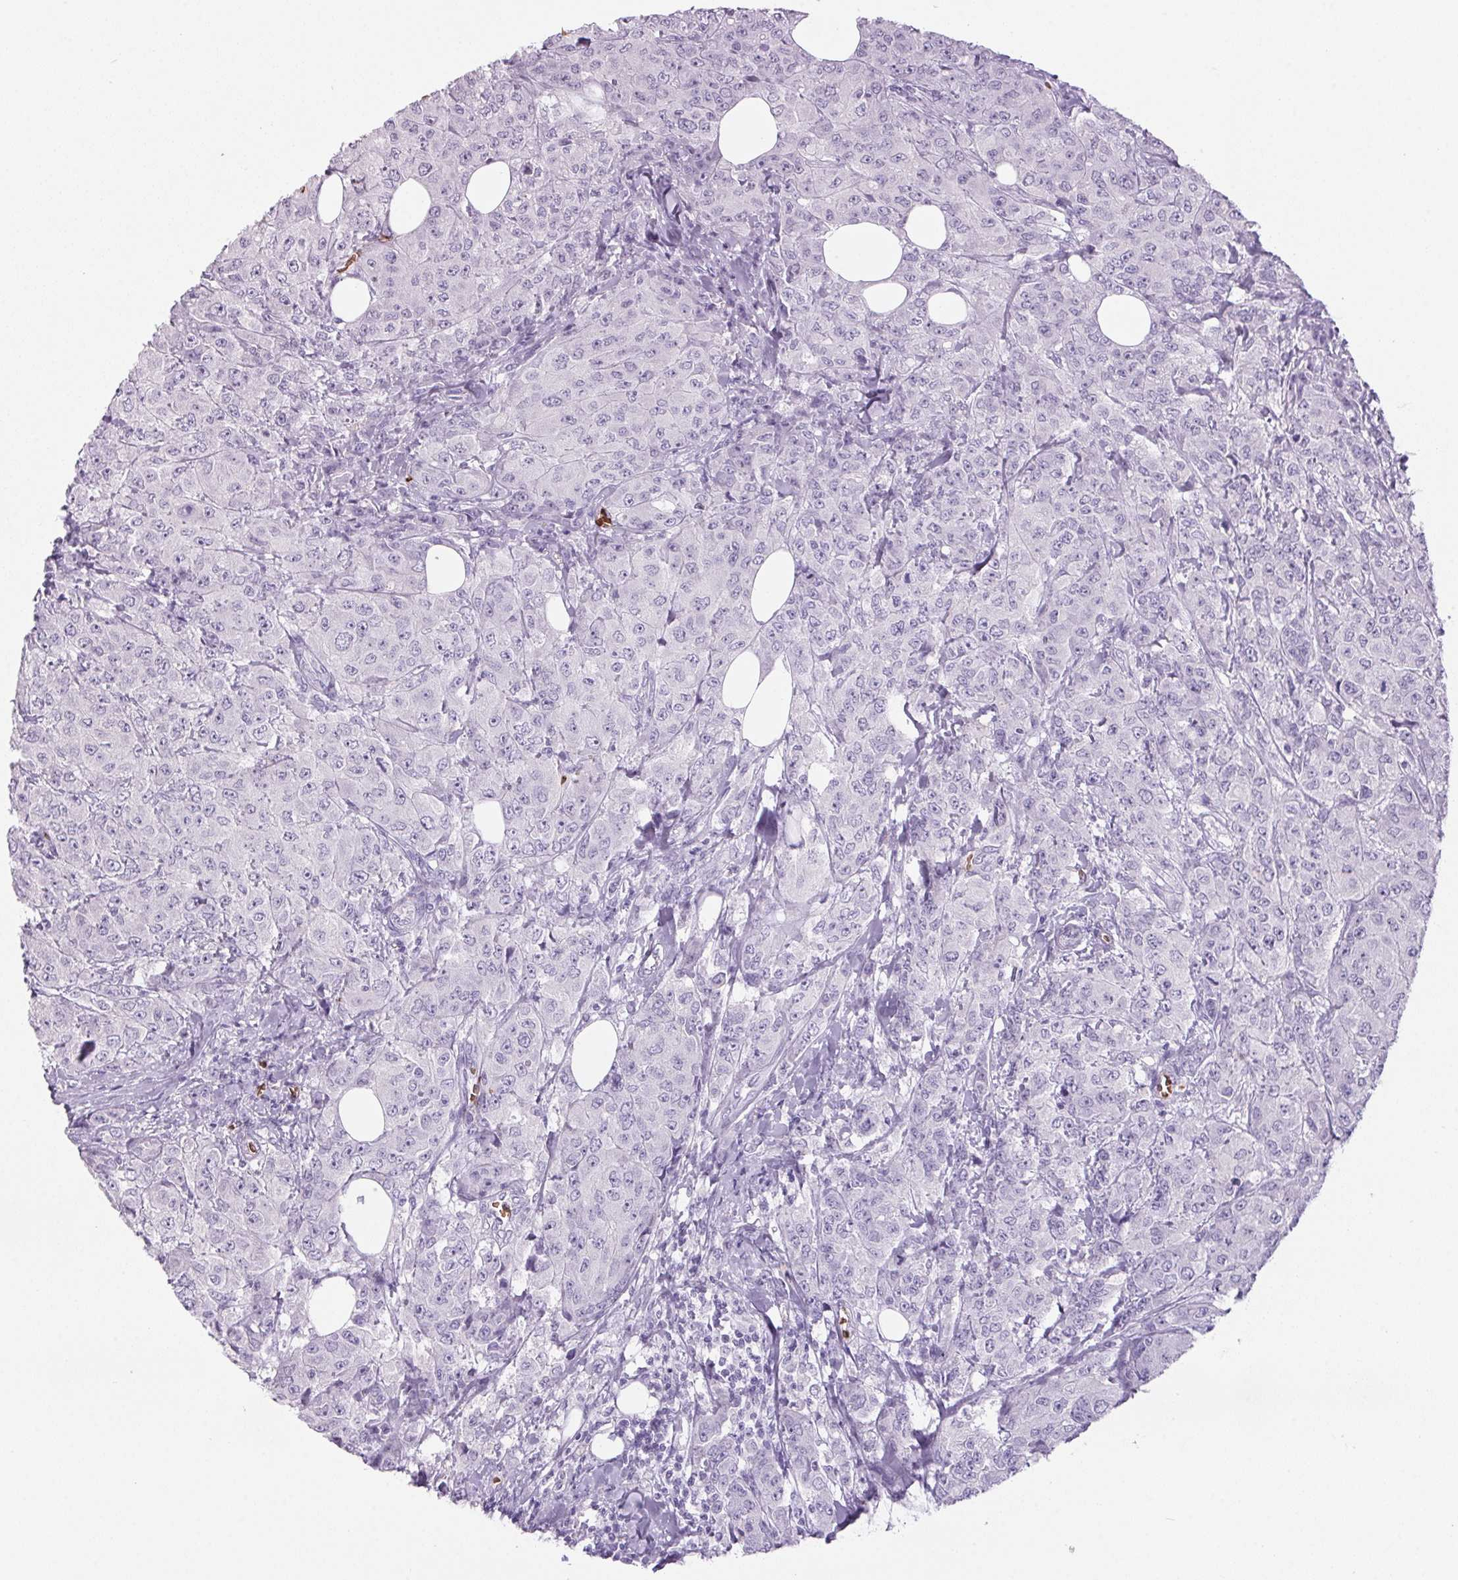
{"staining": {"intensity": "negative", "quantity": "none", "location": "none"}, "tissue": "breast cancer", "cell_type": "Tumor cells", "image_type": "cancer", "snomed": [{"axis": "morphology", "description": "Normal tissue, NOS"}, {"axis": "morphology", "description": "Duct carcinoma"}, {"axis": "topography", "description": "Breast"}], "caption": "This is a photomicrograph of immunohistochemistry (IHC) staining of breast invasive ductal carcinoma, which shows no positivity in tumor cells.", "gene": "HBQ1", "patient": {"sex": "female", "age": 43}}